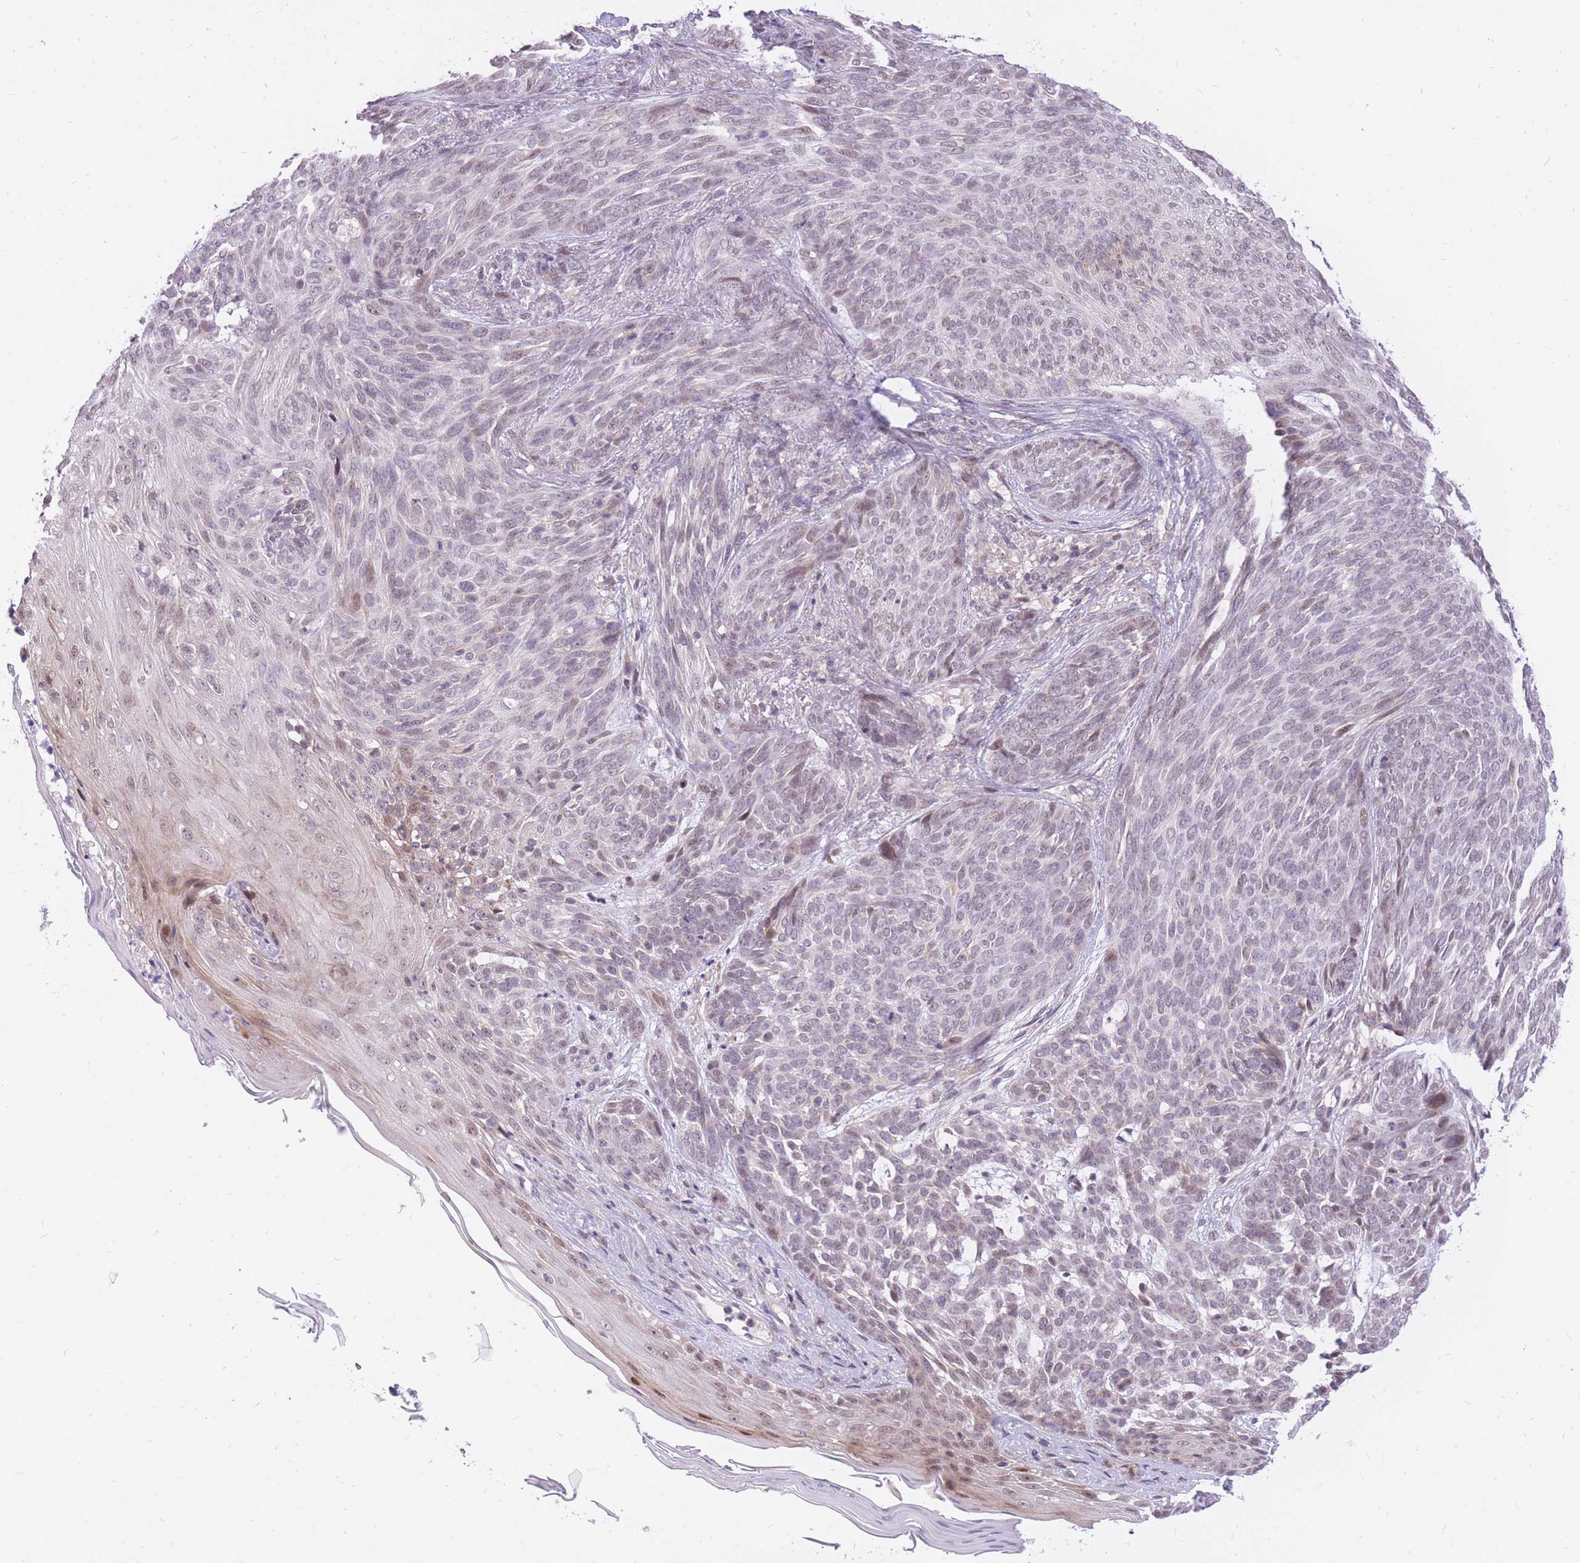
{"staining": {"intensity": "negative", "quantity": "none", "location": "none"}, "tissue": "skin cancer", "cell_type": "Tumor cells", "image_type": "cancer", "snomed": [{"axis": "morphology", "description": "Basal cell carcinoma"}, {"axis": "topography", "description": "Skin"}], "caption": "Skin cancer (basal cell carcinoma) stained for a protein using IHC displays no positivity tumor cells.", "gene": "MINDY2", "patient": {"sex": "female", "age": 86}}